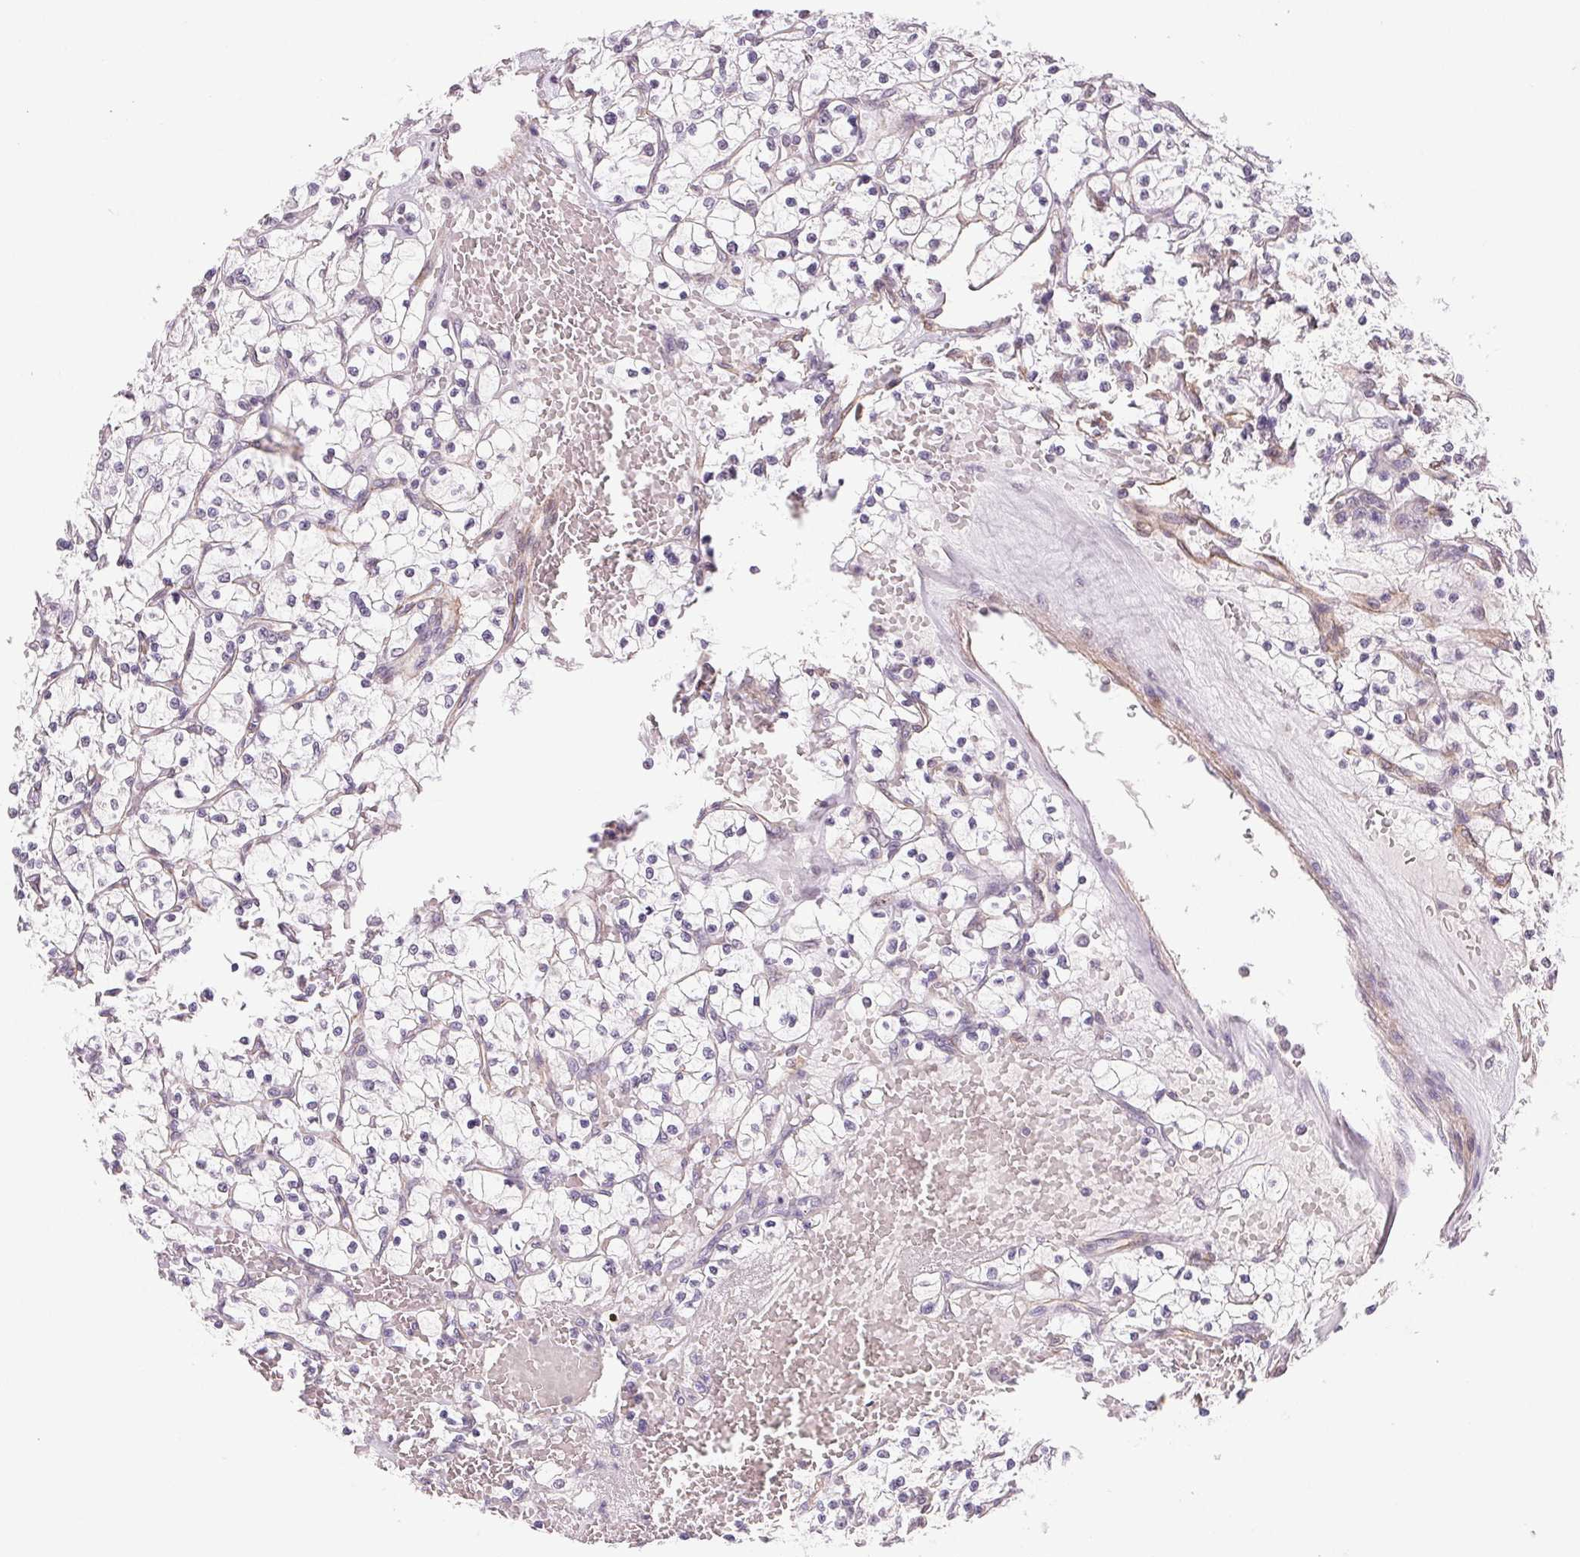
{"staining": {"intensity": "negative", "quantity": "none", "location": "none"}, "tissue": "renal cancer", "cell_type": "Tumor cells", "image_type": "cancer", "snomed": [{"axis": "morphology", "description": "Adenocarcinoma, NOS"}, {"axis": "topography", "description": "Kidney"}], "caption": "Immunohistochemistry of renal adenocarcinoma reveals no staining in tumor cells.", "gene": "PLA2G4F", "patient": {"sex": "female", "age": 64}}